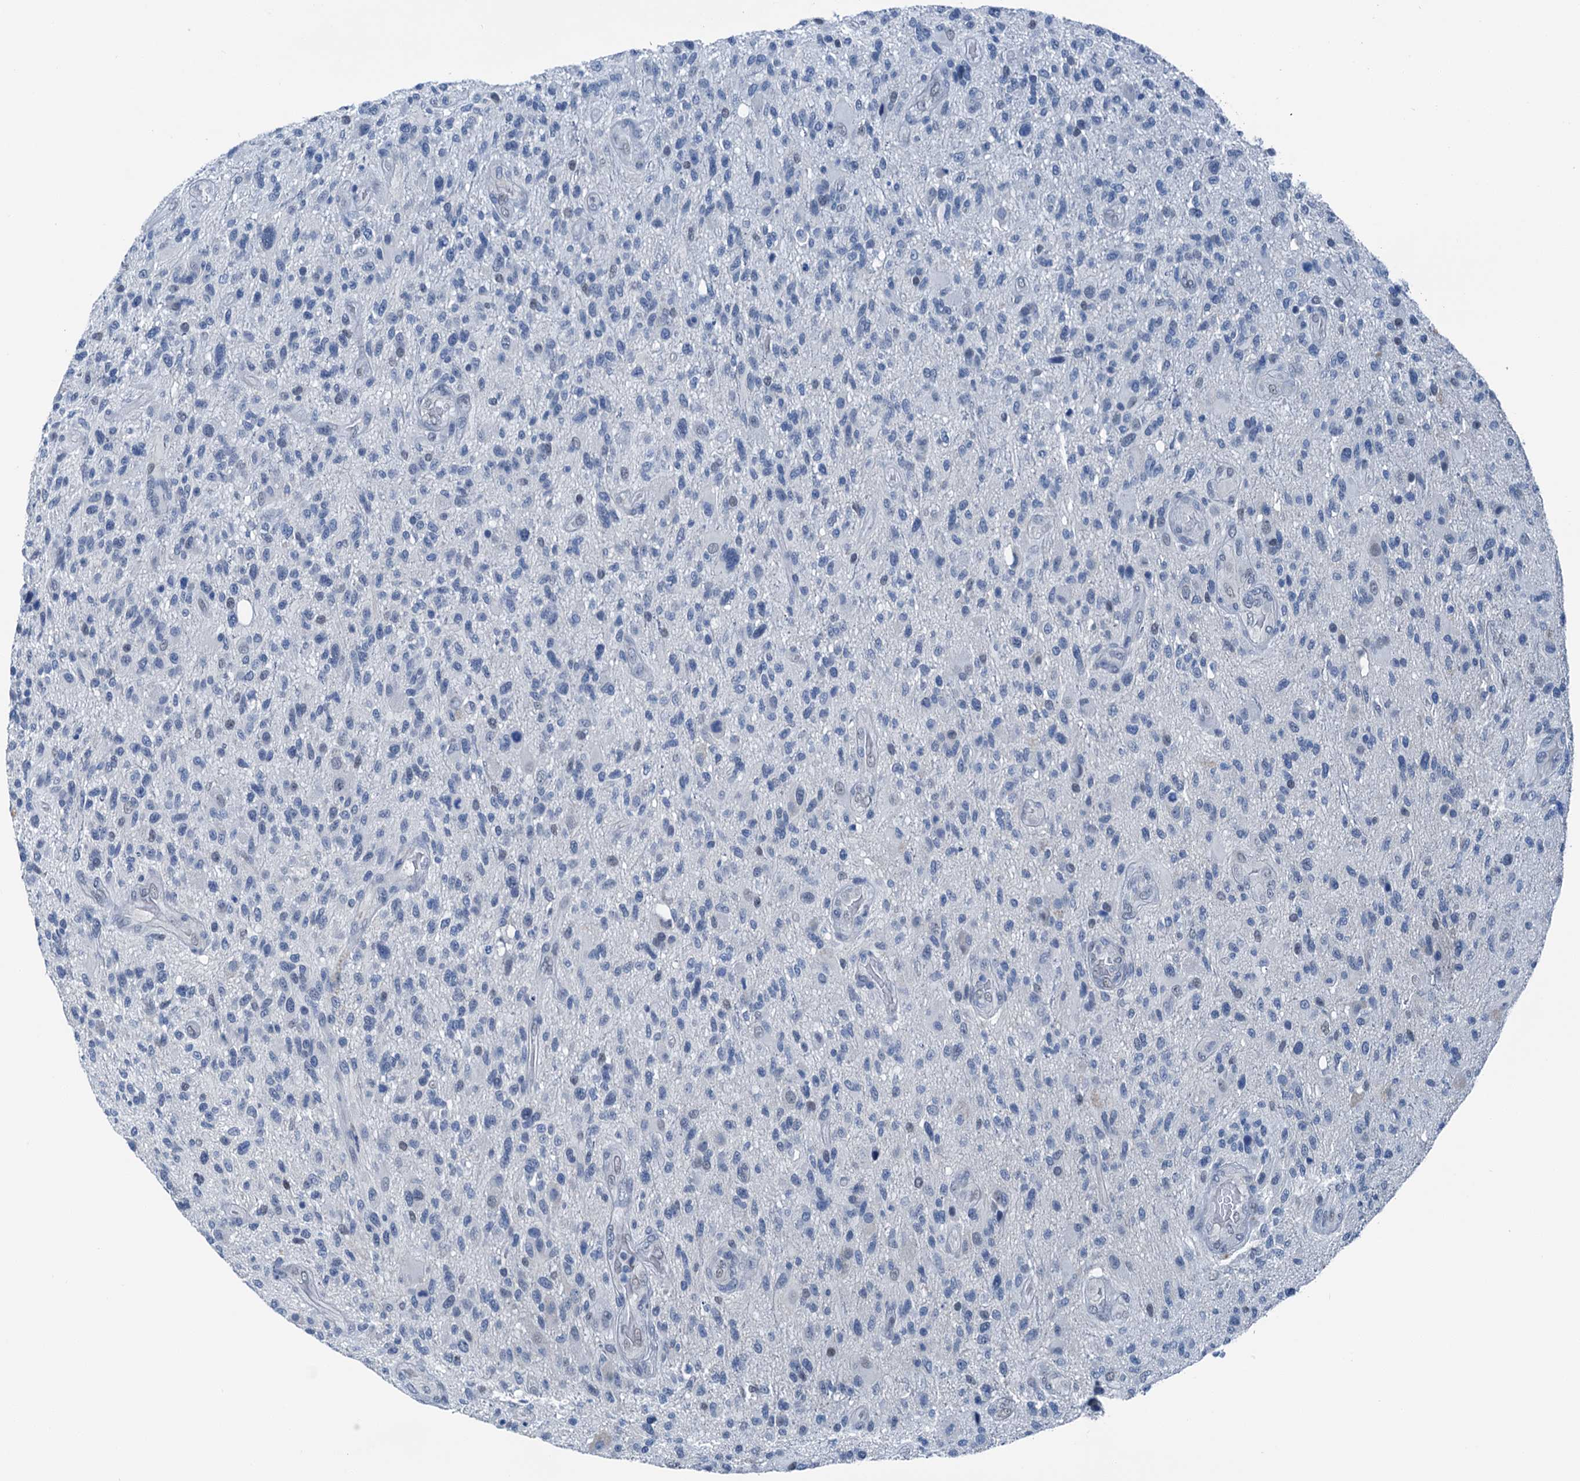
{"staining": {"intensity": "negative", "quantity": "none", "location": "none"}, "tissue": "glioma", "cell_type": "Tumor cells", "image_type": "cancer", "snomed": [{"axis": "morphology", "description": "Glioma, malignant, High grade"}, {"axis": "topography", "description": "Brain"}], "caption": "This is an IHC photomicrograph of malignant glioma (high-grade). There is no expression in tumor cells.", "gene": "CBLN3", "patient": {"sex": "male", "age": 47}}